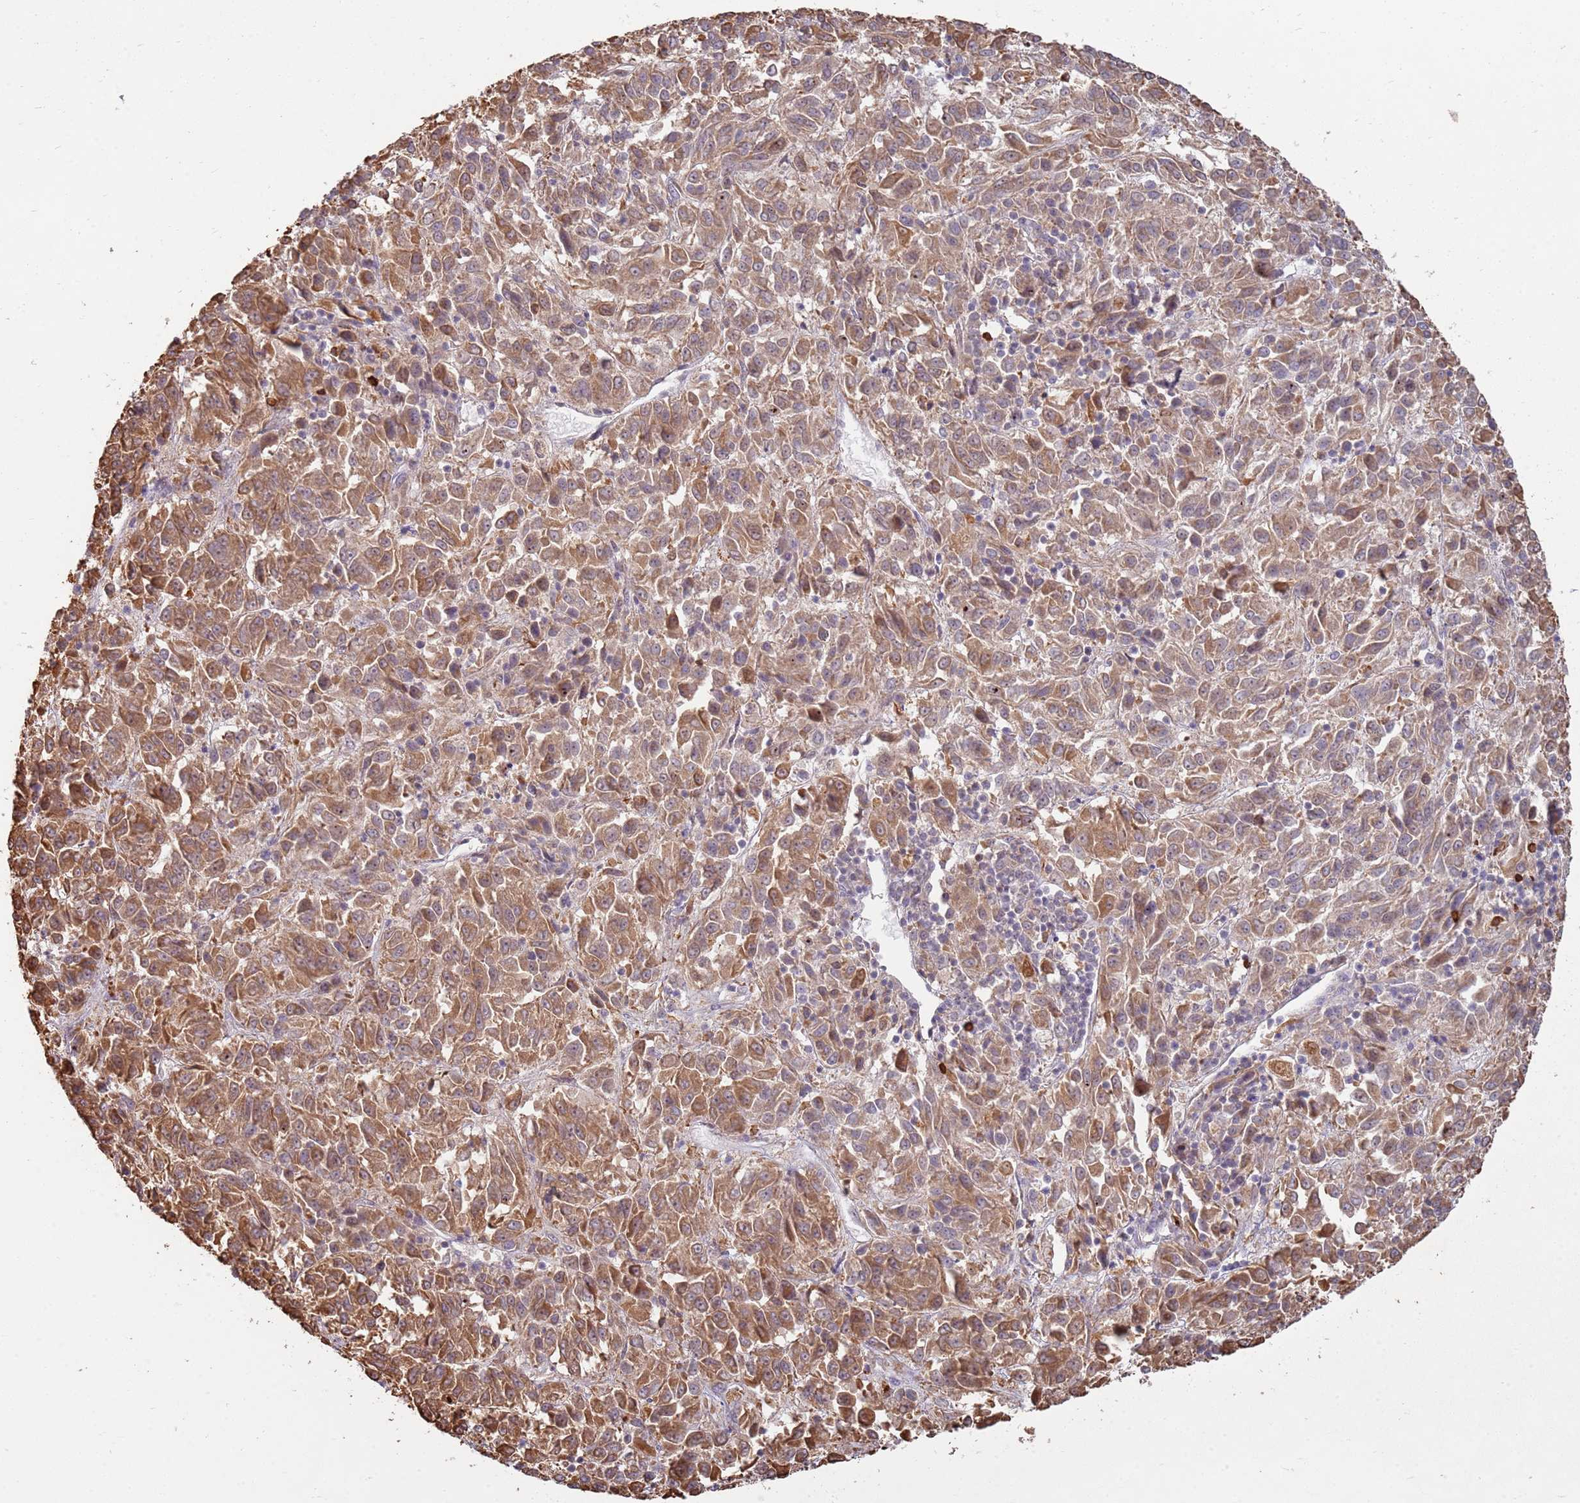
{"staining": {"intensity": "moderate", "quantity": ">75%", "location": "cytoplasmic/membranous"}, "tissue": "melanoma", "cell_type": "Tumor cells", "image_type": "cancer", "snomed": [{"axis": "morphology", "description": "Malignant melanoma, Metastatic site"}, {"axis": "topography", "description": "Lung"}], "caption": "An image of malignant melanoma (metastatic site) stained for a protein reveals moderate cytoplasmic/membranous brown staining in tumor cells. The protein of interest is stained brown, and the nuclei are stained in blue (DAB (3,3'-diaminobenzidine) IHC with brightfield microscopy, high magnification).", "gene": "MPEG1", "patient": {"sex": "male", "age": 64}}